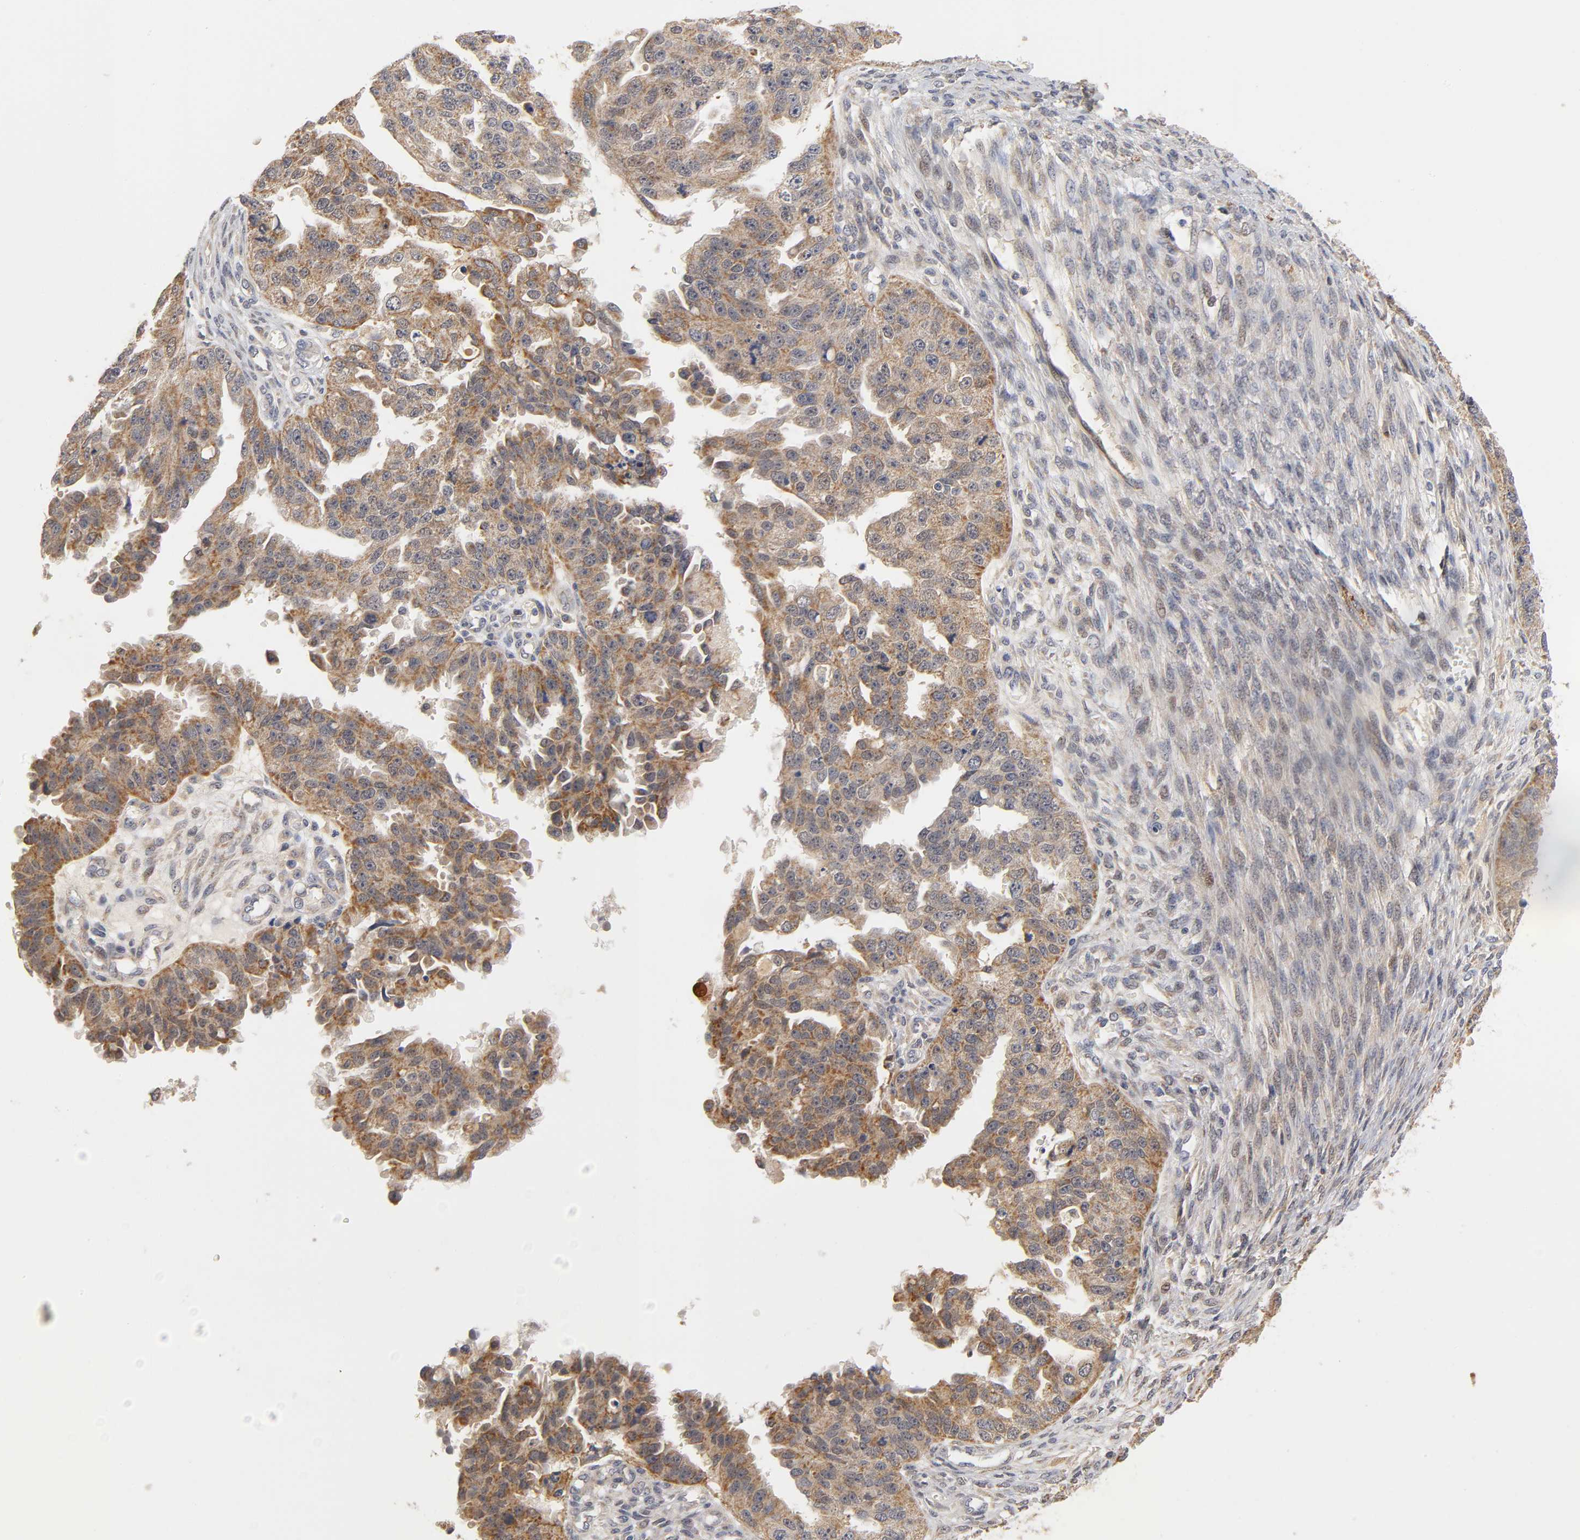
{"staining": {"intensity": "moderate", "quantity": ">75%", "location": "cytoplasmic/membranous,nuclear"}, "tissue": "ovarian cancer", "cell_type": "Tumor cells", "image_type": "cancer", "snomed": [{"axis": "morphology", "description": "Cystadenocarcinoma, serous, NOS"}, {"axis": "topography", "description": "Ovary"}], "caption": "The micrograph shows a brown stain indicating the presence of a protein in the cytoplasmic/membranous and nuclear of tumor cells in ovarian cancer (serous cystadenocarcinoma).", "gene": "GSTZ1", "patient": {"sex": "female", "age": 58}}